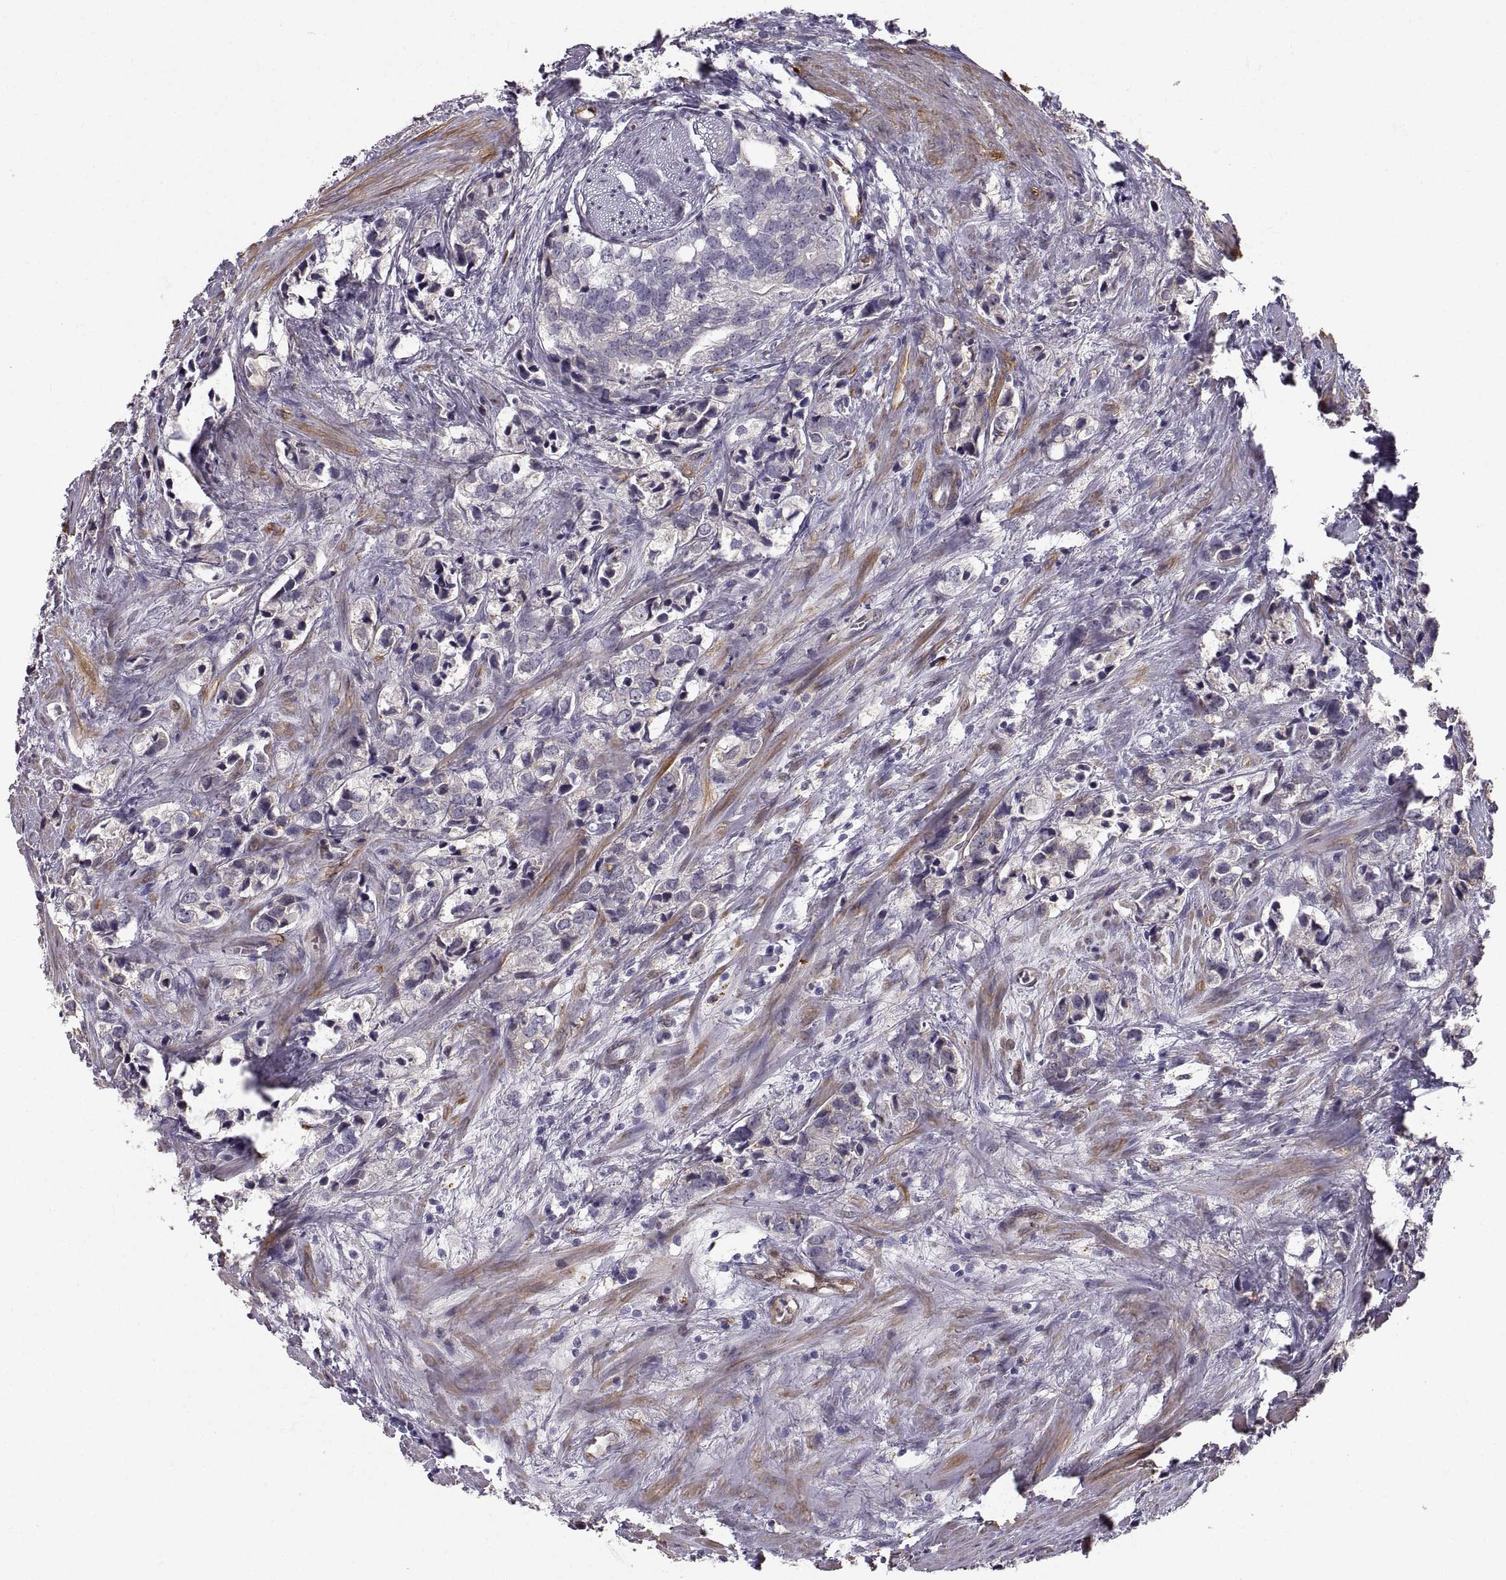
{"staining": {"intensity": "negative", "quantity": "none", "location": "none"}, "tissue": "prostate cancer", "cell_type": "Tumor cells", "image_type": "cancer", "snomed": [{"axis": "morphology", "description": "Adenocarcinoma, NOS"}, {"axis": "topography", "description": "Prostate and seminal vesicle, NOS"}], "caption": "Human prostate adenocarcinoma stained for a protein using immunohistochemistry (IHC) reveals no staining in tumor cells.", "gene": "PGM5", "patient": {"sex": "male", "age": 63}}